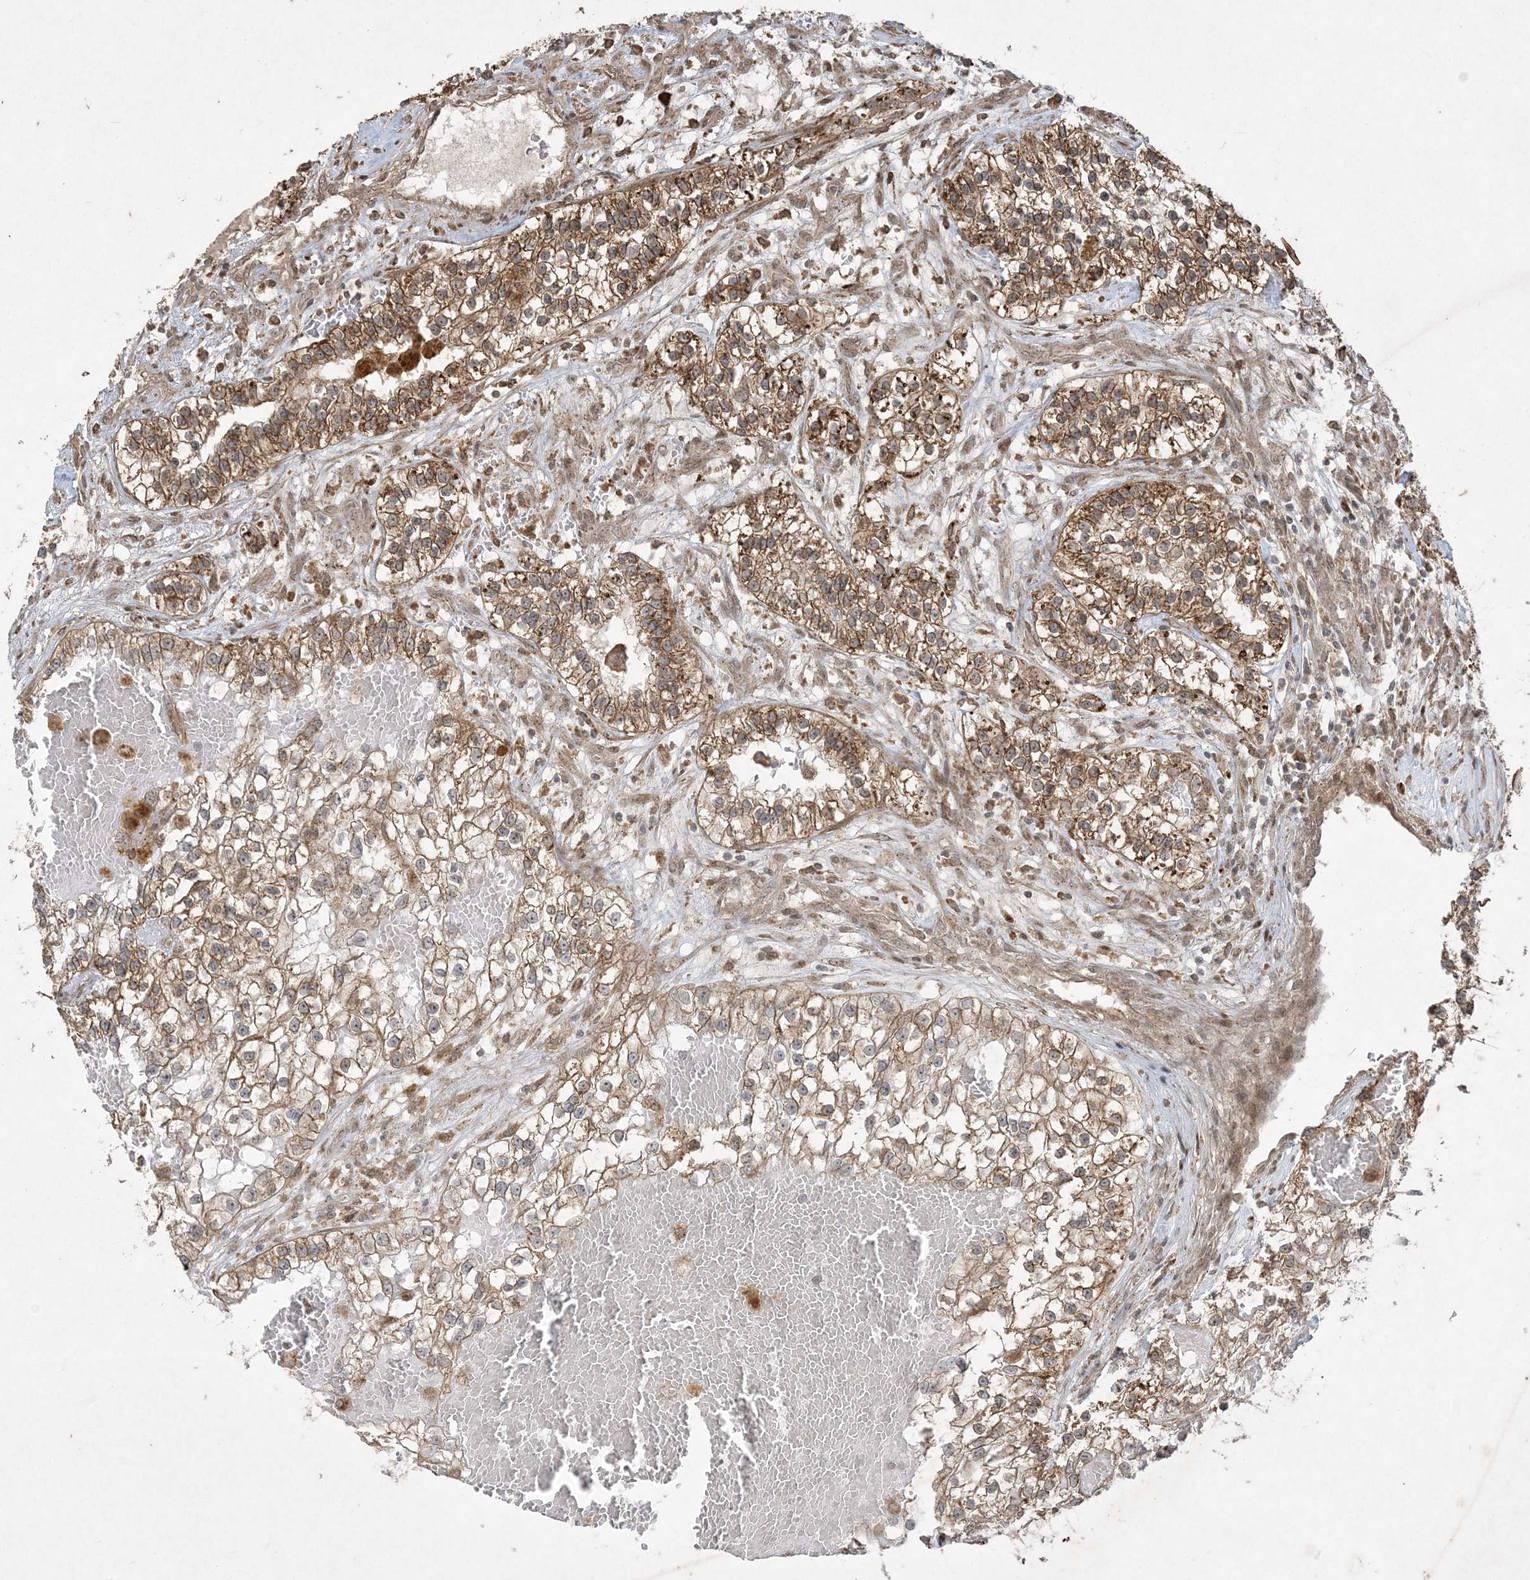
{"staining": {"intensity": "moderate", "quantity": "25%-75%", "location": "cytoplasmic/membranous"}, "tissue": "renal cancer", "cell_type": "Tumor cells", "image_type": "cancer", "snomed": [{"axis": "morphology", "description": "Adenocarcinoma, NOS"}, {"axis": "topography", "description": "Kidney"}], "caption": "Immunohistochemical staining of renal adenocarcinoma demonstrates medium levels of moderate cytoplasmic/membranous expression in approximately 25%-75% of tumor cells. (Brightfield microscopy of DAB IHC at high magnification).", "gene": "RRAS", "patient": {"sex": "female", "age": 57}}